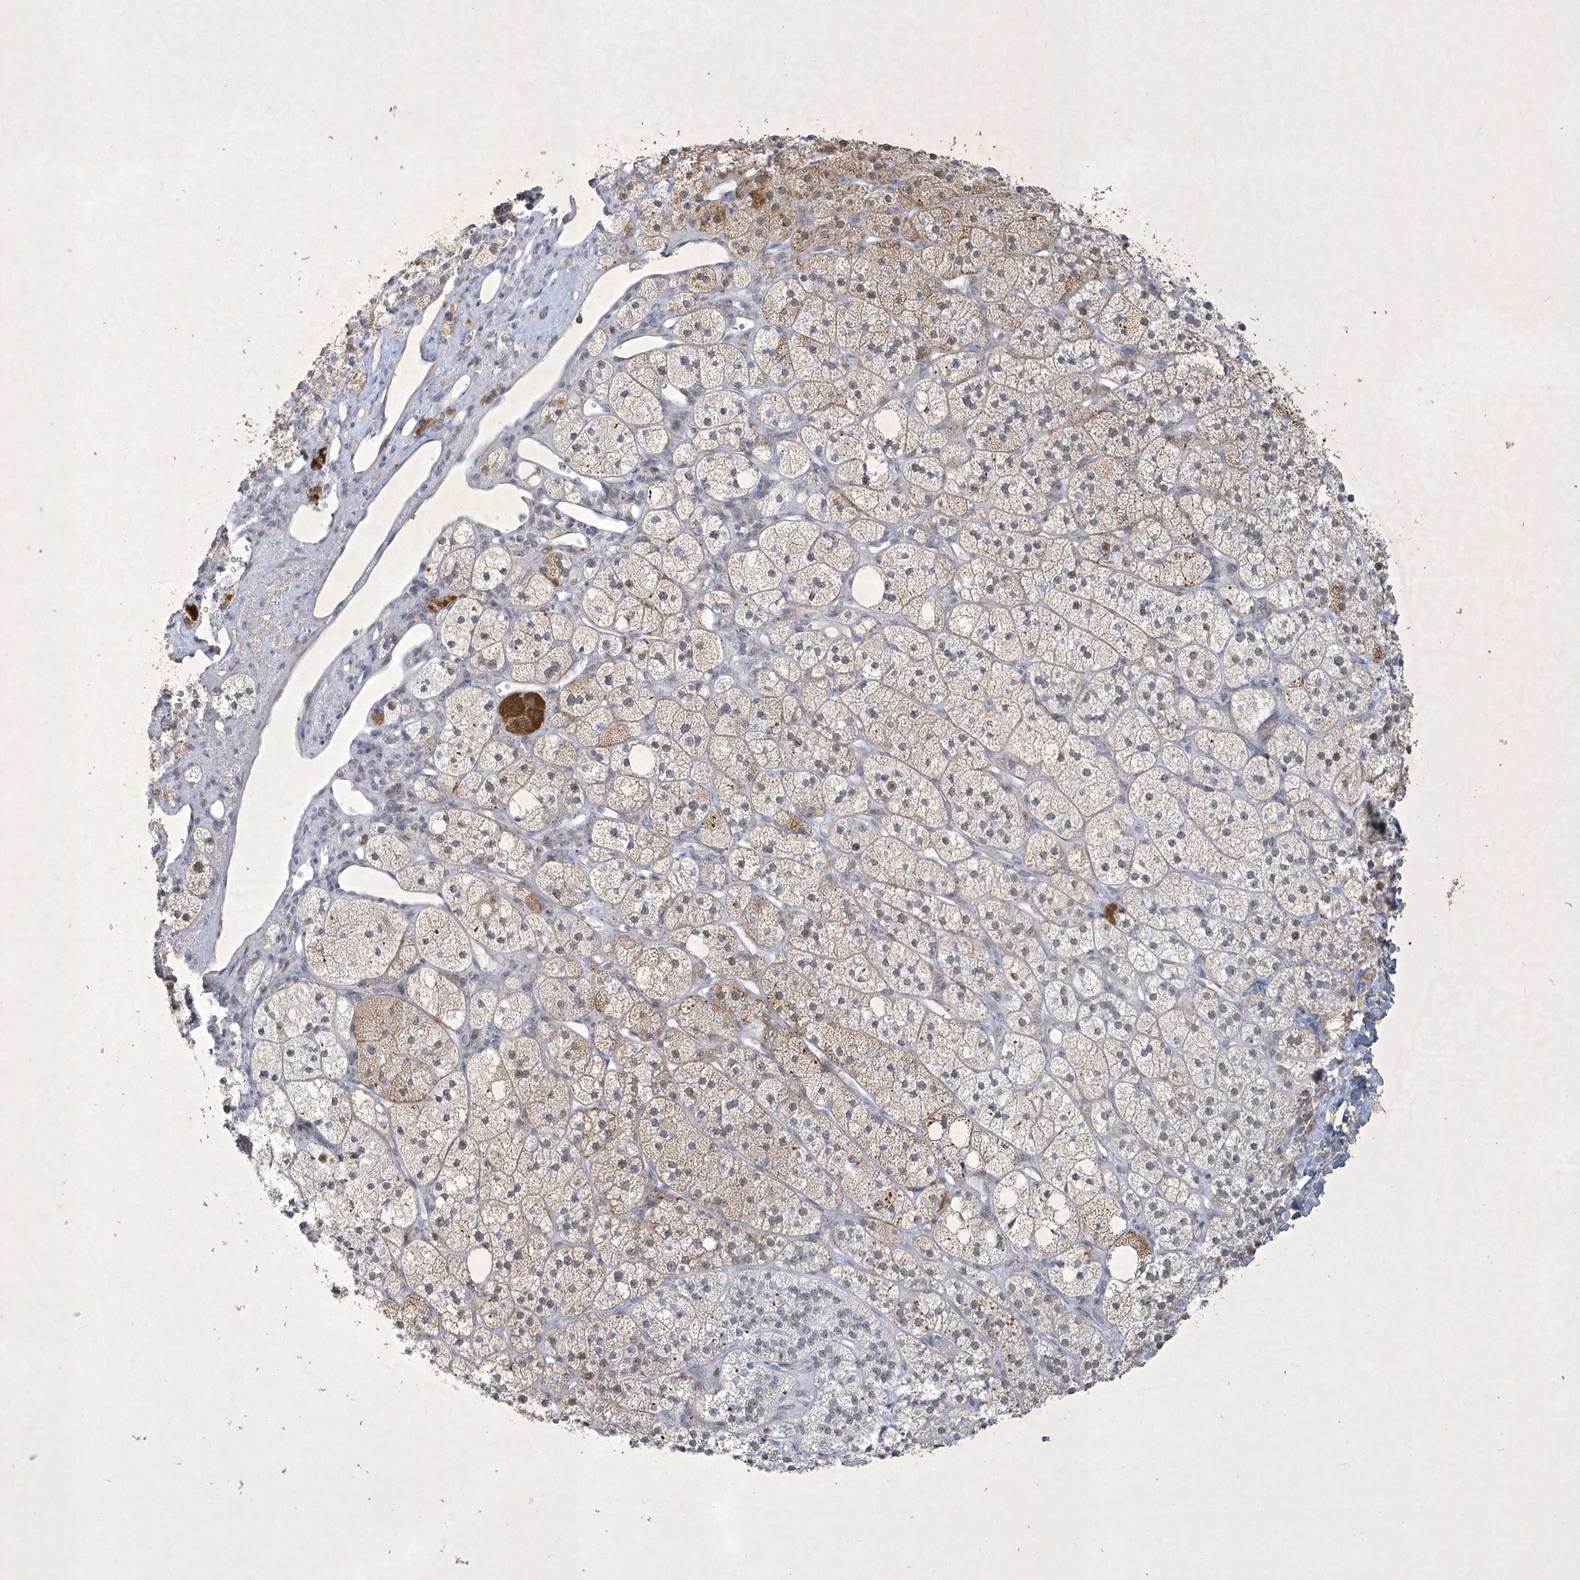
{"staining": {"intensity": "moderate", "quantity": "25%-75%", "location": "cytoplasmic/membranous,nuclear"}, "tissue": "adrenal gland", "cell_type": "Glandular cells", "image_type": "normal", "snomed": [{"axis": "morphology", "description": "Normal tissue, NOS"}, {"axis": "topography", "description": "Adrenal gland"}], "caption": "The histopathology image demonstrates staining of benign adrenal gland, revealing moderate cytoplasmic/membranous,nuclear protein expression (brown color) within glandular cells.", "gene": "ZBTB9", "patient": {"sex": "male", "age": 61}}